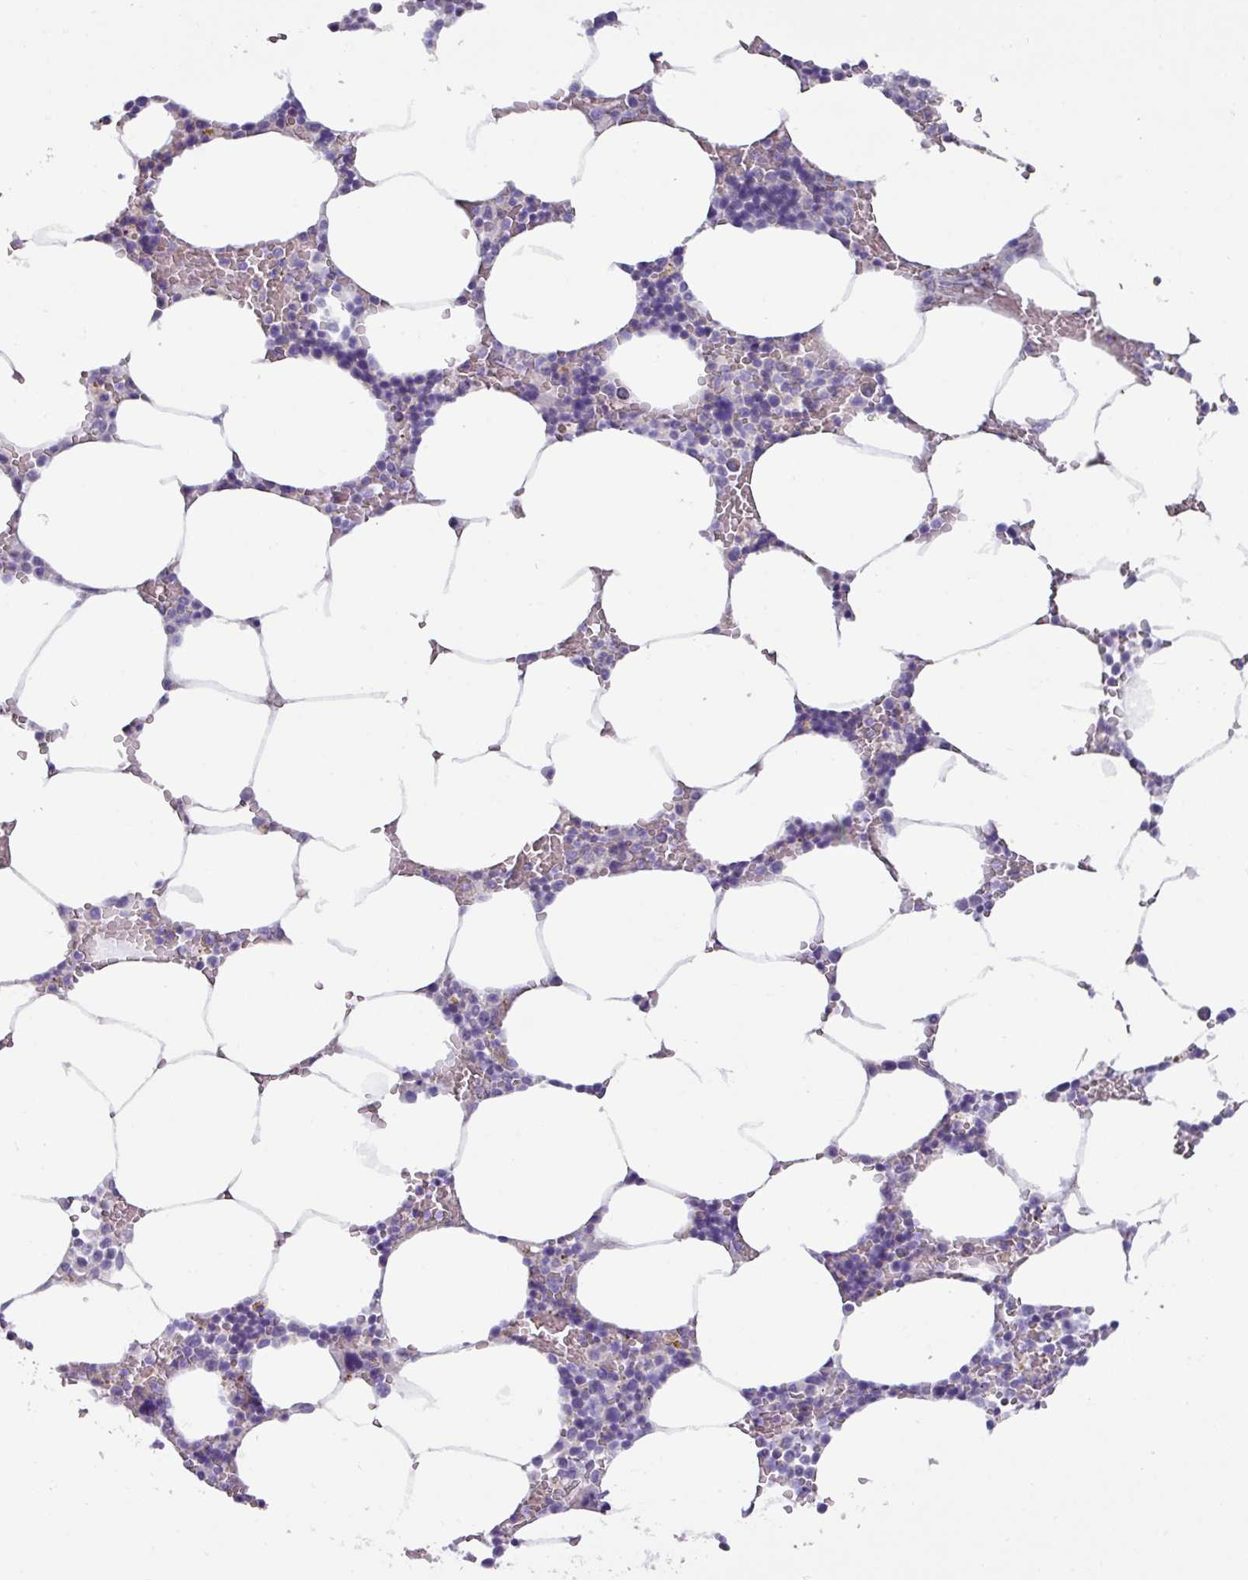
{"staining": {"intensity": "negative", "quantity": "none", "location": "none"}, "tissue": "bone marrow", "cell_type": "Hematopoietic cells", "image_type": "normal", "snomed": [{"axis": "morphology", "description": "Normal tissue, NOS"}, {"axis": "topography", "description": "Bone marrow"}], "caption": "Unremarkable bone marrow was stained to show a protein in brown. There is no significant staining in hematopoietic cells. (Stains: DAB immunohistochemistry (IHC) with hematoxylin counter stain, Microscopy: brightfield microscopy at high magnification).", "gene": "RGS16", "patient": {"sex": "male", "age": 70}}